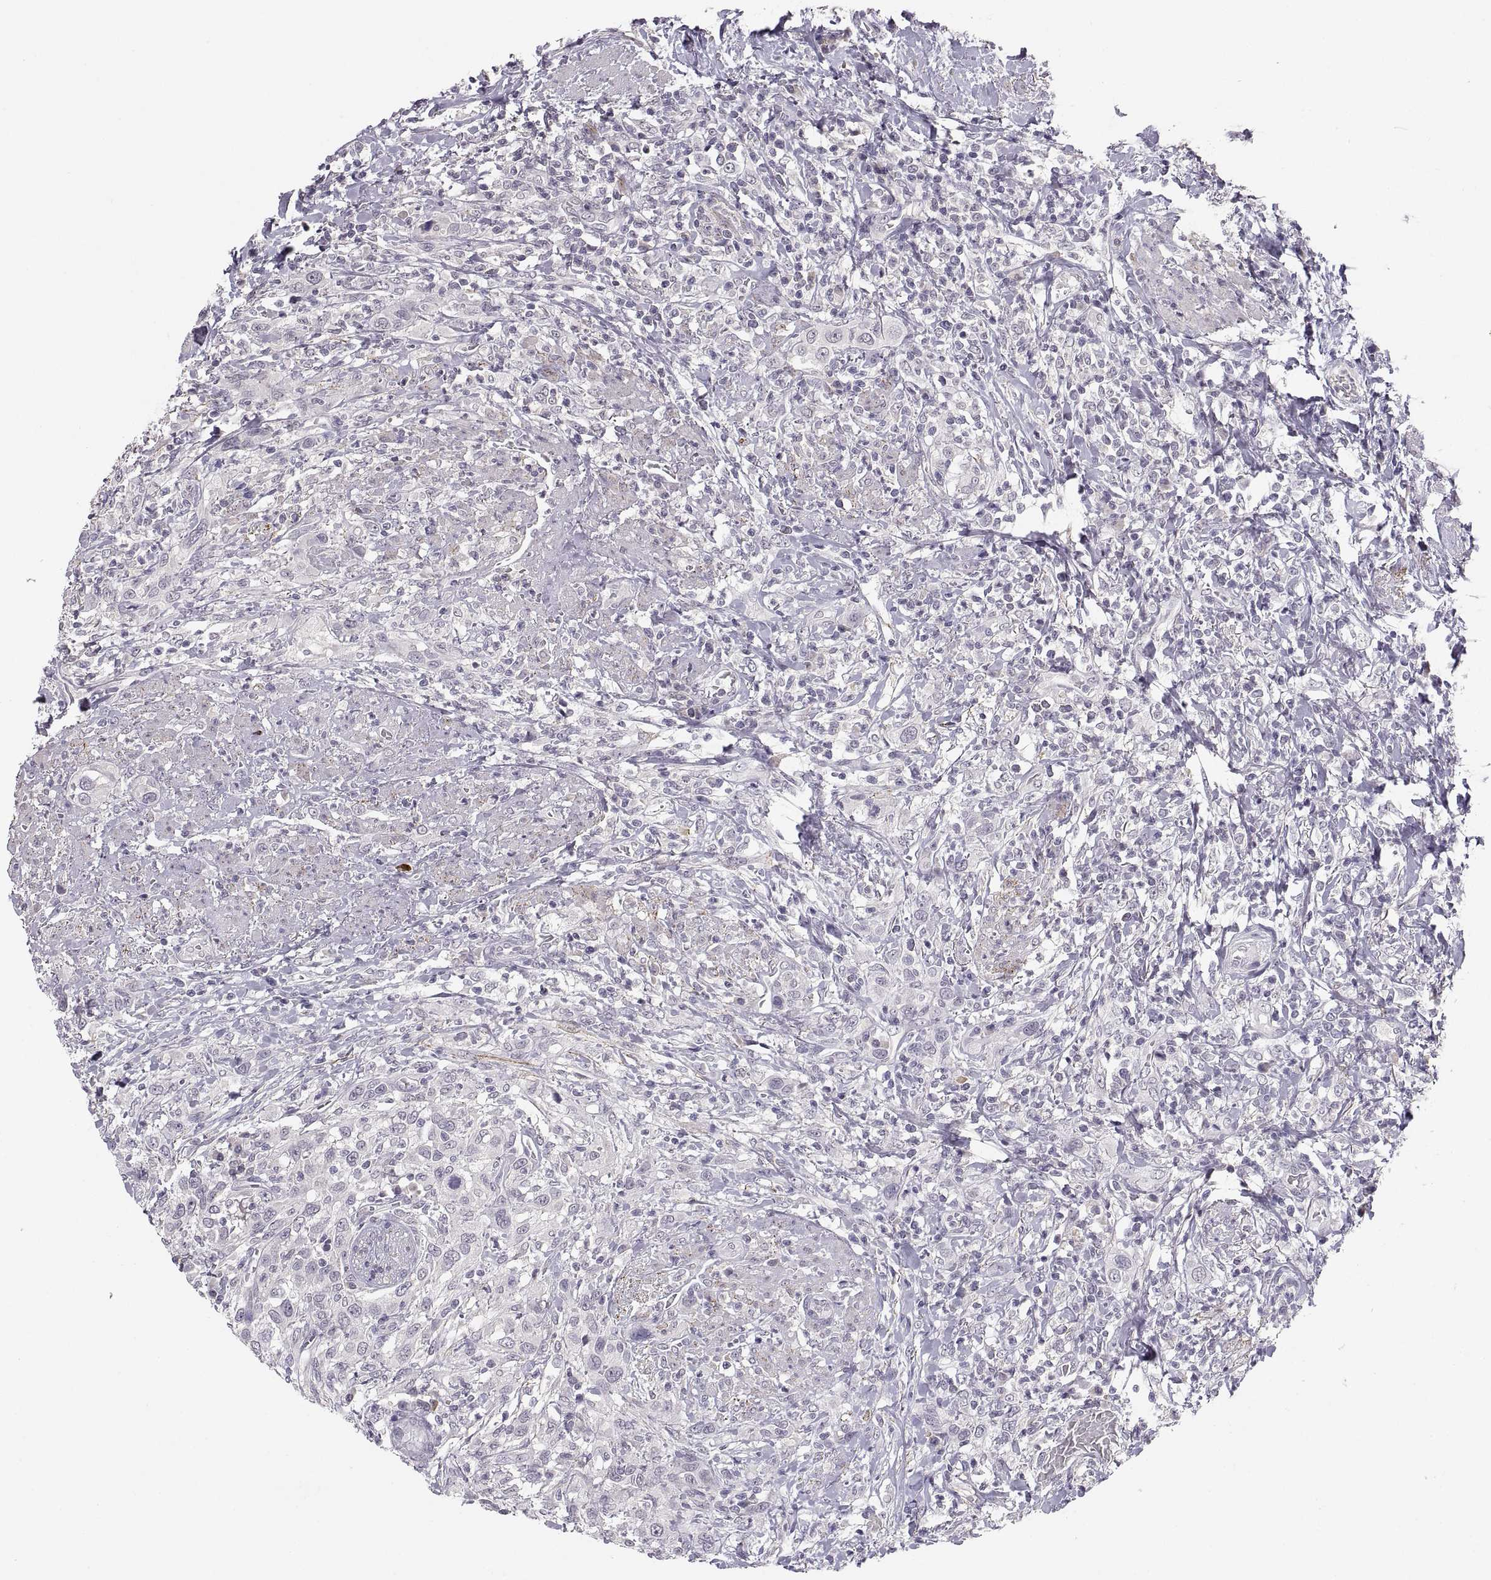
{"staining": {"intensity": "negative", "quantity": "none", "location": "none"}, "tissue": "urothelial cancer", "cell_type": "Tumor cells", "image_type": "cancer", "snomed": [{"axis": "morphology", "description": "Urothelial carcinoma, NOS"}, {"axis": "morphology", "description": "Urothelial carcinoma, High grade"}, {"axis": "topography", "description": "Urinary bladder"}], "caption": "Histopathology image shows no protein positivity in tumor cells of transitional cell carcinoma tissue.", "gene": "CDH2", "patient": {"sex": "female", "age": 64}}